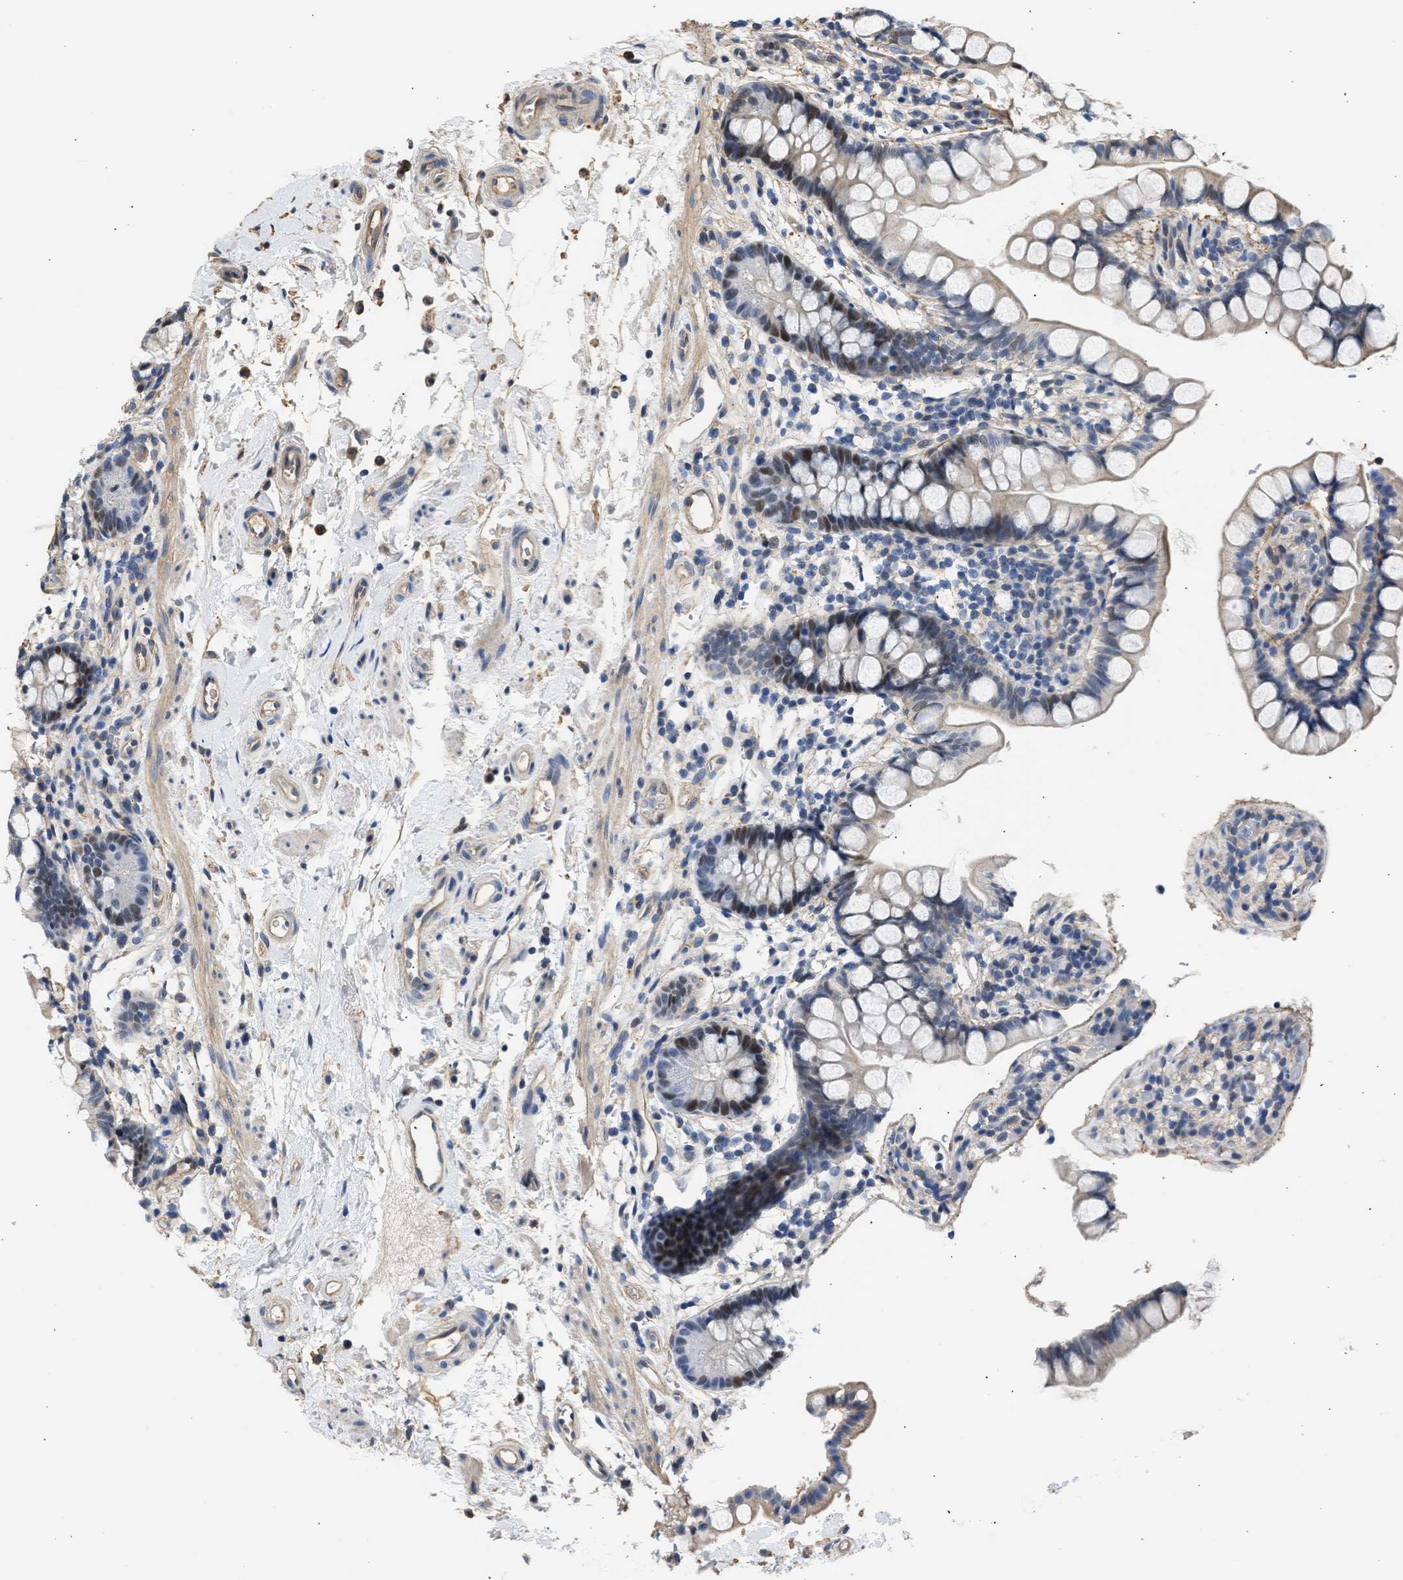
{"staining": {"intensity": "moderate", "quantity": "<25%", "location": "cytoplasmic/membranous,nuclear"}, "tissue": "small intestine", "cell_type": "Glandular cells", "image_type": "normal", "snomed": [{"axis": "morphology", "description": "Normal tissue, NOS"}, {"axis": "topography", "description": "Small intestine"}], "caption": "A brown stain highlights moderate cytoplasmic/membranous,nuclear expression of a protein in glandular cells of normal human small intestine.", "gene": "MAS1L", "patient": {"sex": "female", "age": 84}}